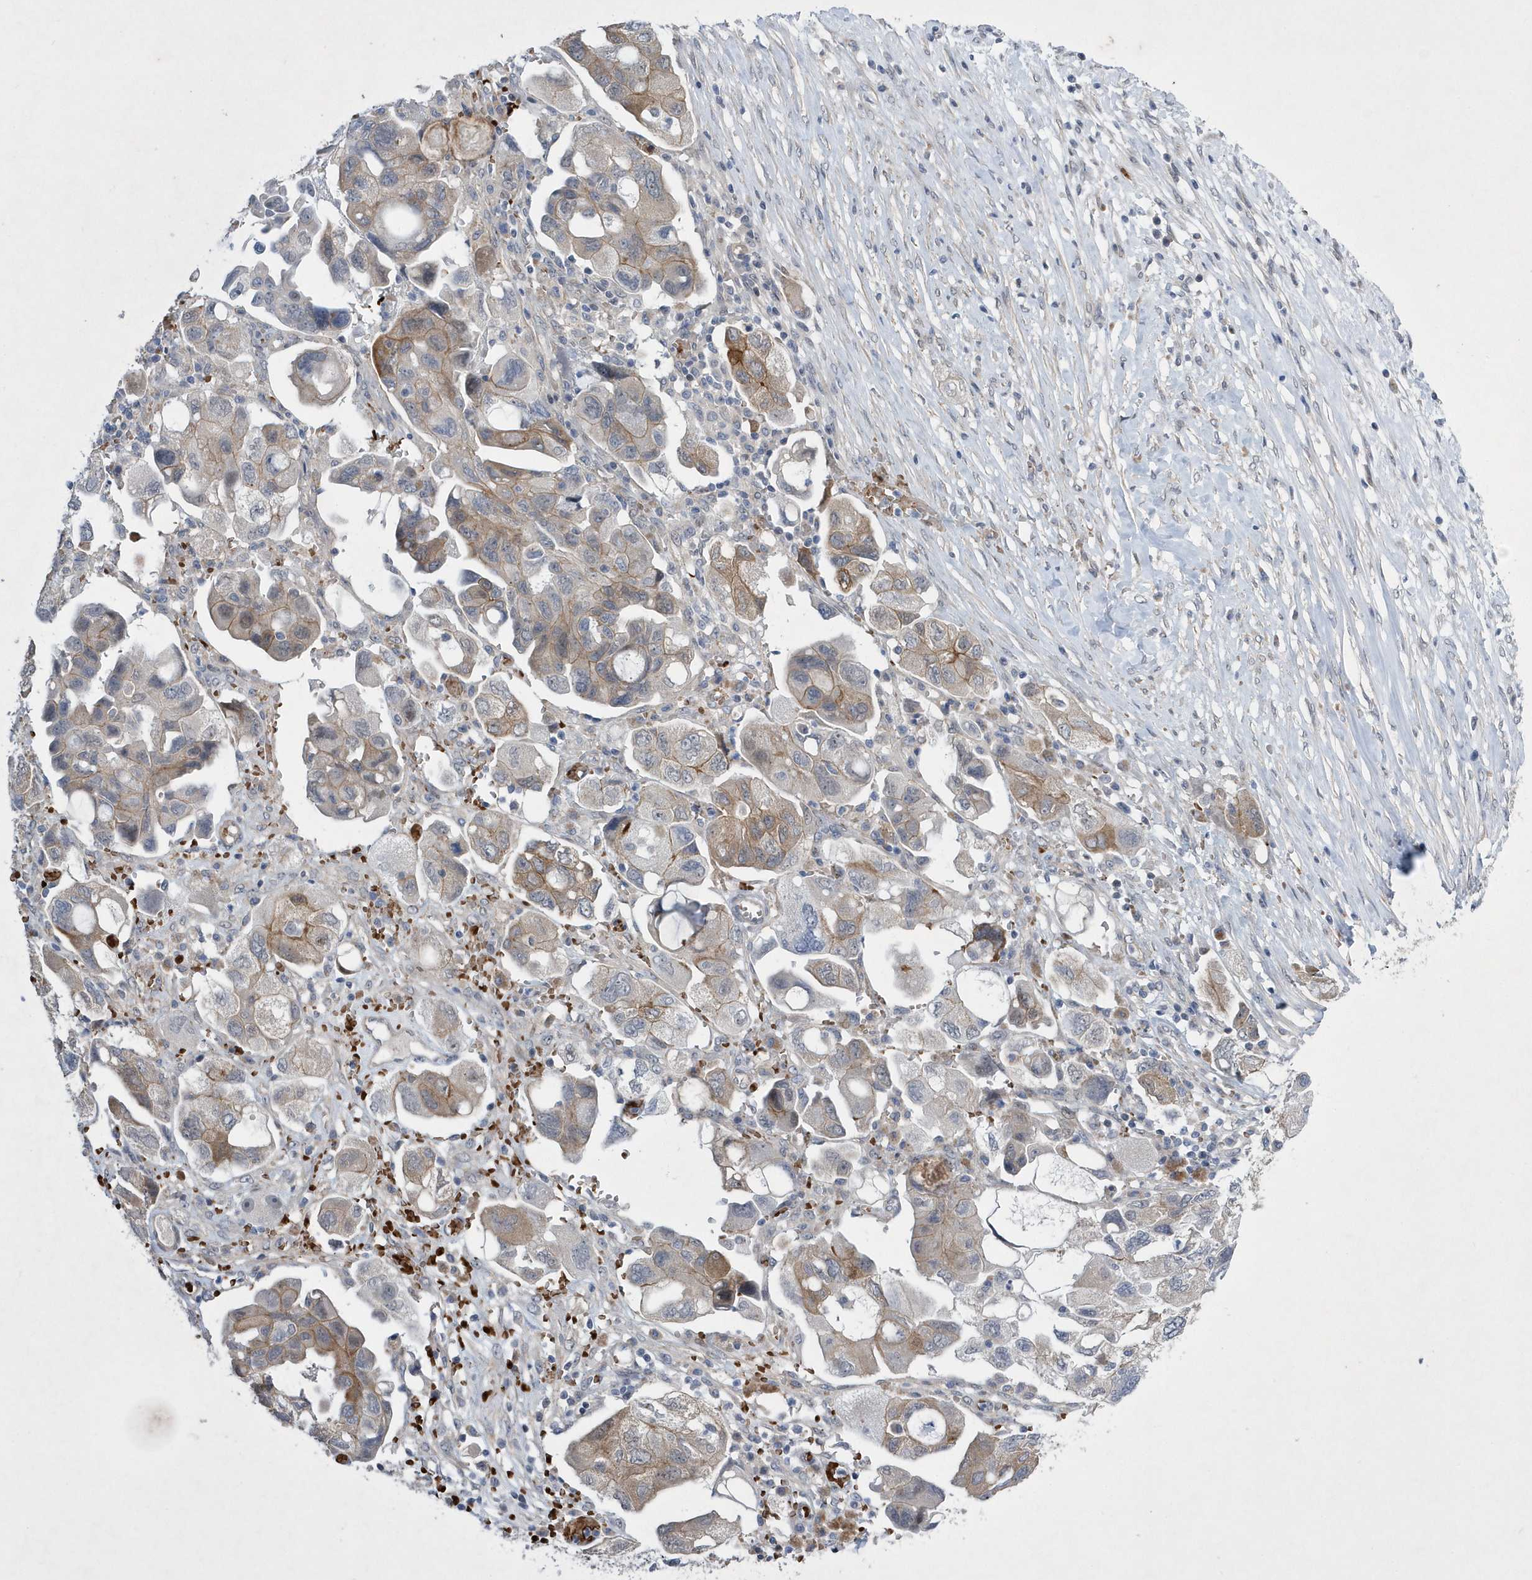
{"staining": {"intensity": "moderate", "quantity": "<25%", "location": "cytoplasmic/membranous"}, "tissue": "ovarian cancer", "cell_type": "Tumor cells", "image_type": "cancer", "snomed": [{"axis": "morphology", "description": "Carcinoma, NOS"}, {"axis": "morphology", "description": "Cystadenocarcinoma, serous, NOS"}, {"axis": "topography", "description": "Ovary"}], "caption": "Protein staining of ovarian serous cystadenocarcinoma tissue demonstrates moderate cytoplasmic/membranous expression in approximately <25% of tumor cells.", "gene": "ZNF875", "patient": {"sex": "female", "age": 69}}